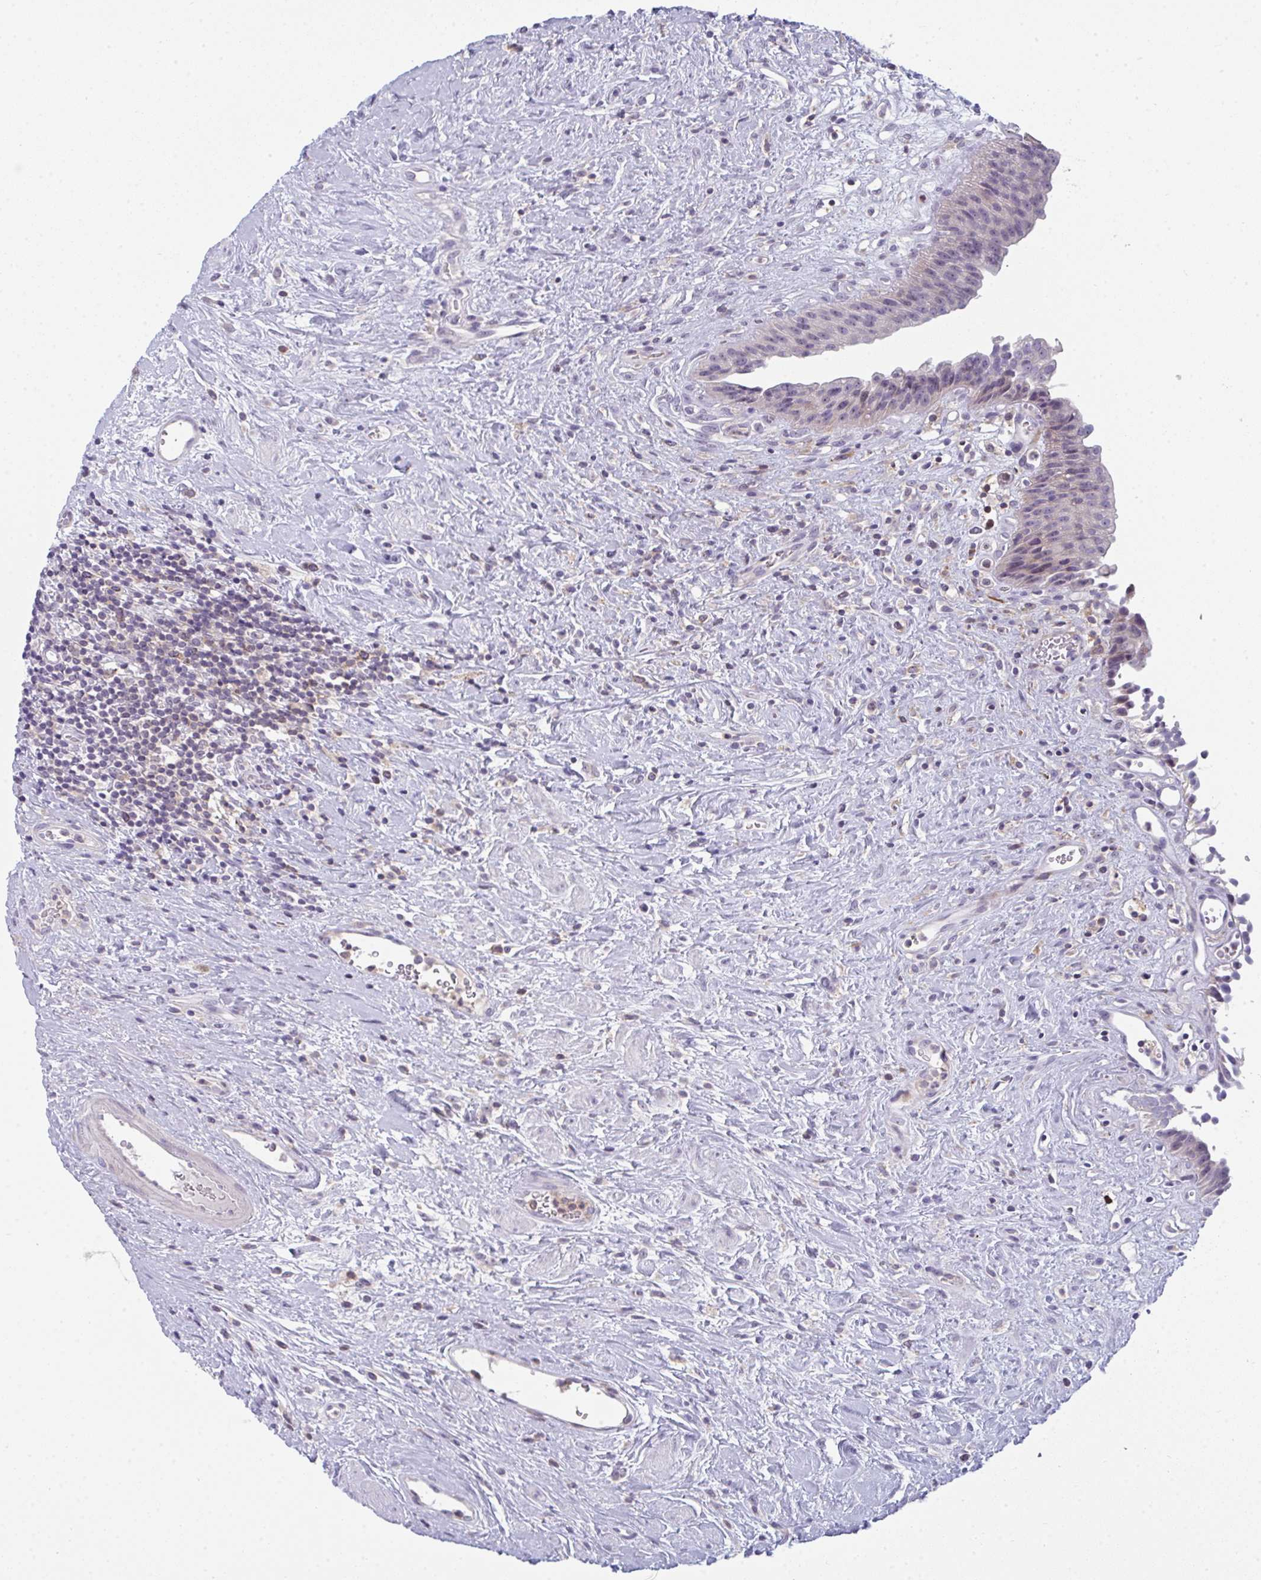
{"staining": {"intensity": "negative", "quantity": "none", "location": "none"}, "tissue": "urinary bladder", "cell_type": "Urothelial cells", "image_type": "normal", "snomed": [{"axis": "morphology", "description": "Normal tissue, NOS"}, {"axis": "topography", "description": "Urinary bladder"}], "caption": "Protein analysis of unremarkable urinary bladder demonstrates no significant expression in urothelial cells. (DAB (3,3'-diaminobenzidine) IHC with hematoxylin counter stain).", "gene": "CD80", "patient": {"sex": "female", "age": 56}}